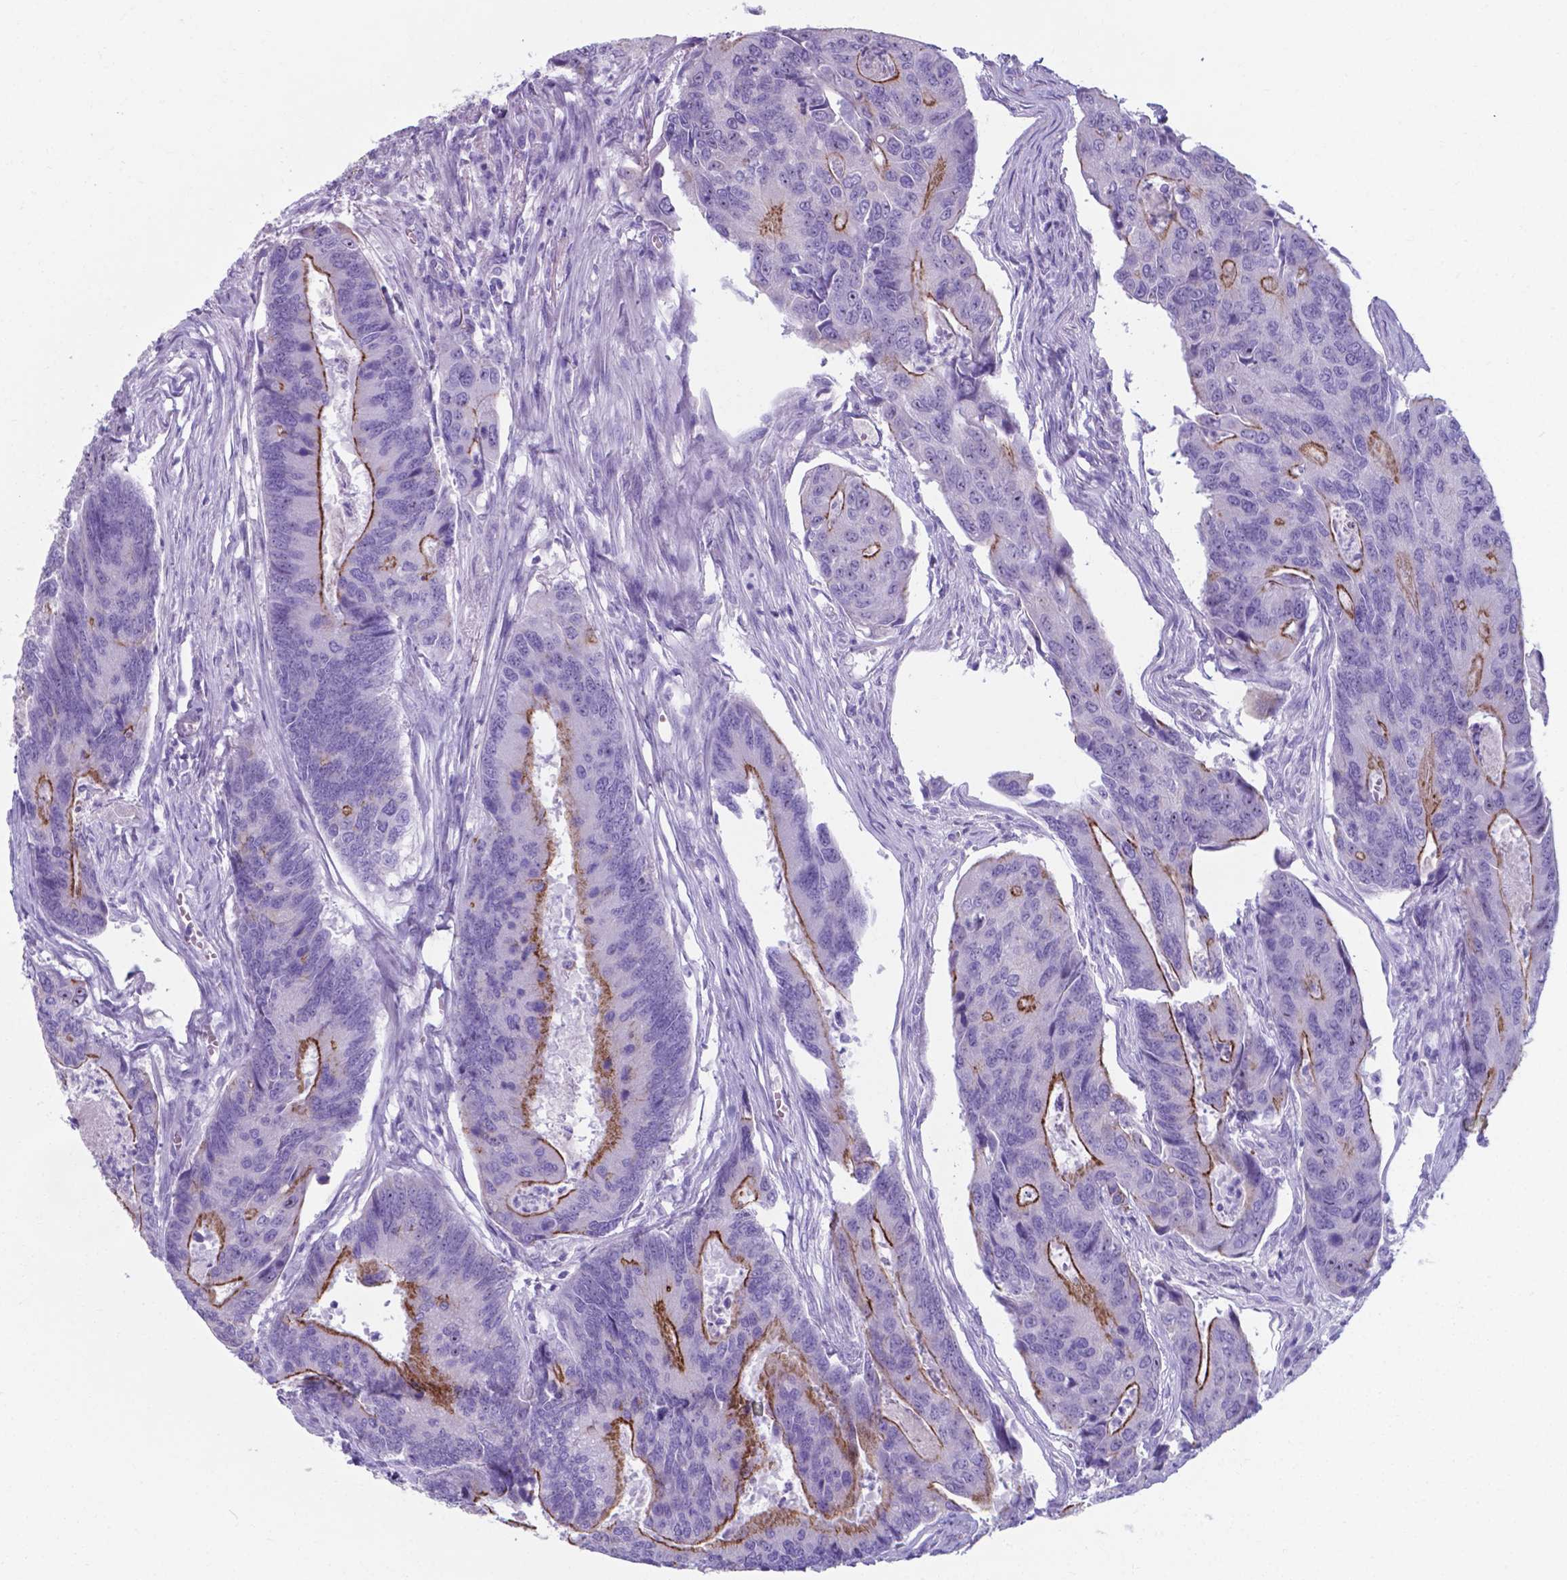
{"staining": {"intensity": "moderate", "quantity": "<25%", "location": "cytoplasmic/membranous"}, "tissue": "colorectal cancer", "cell_type": "Tumor cells", "image_type": "cancer", "snomed": [{"axis": "morphology", "description": "Adenocarcinoma, NOS"}, {"axis": "topography", "description": "Colon"}], "caption": "An immunohistochemistry image of neoplastic tissue is shown. Protein staining in brown highlights moderate cytoplasmic/membranous positivity in colorectal cancer (adenocarcinoma) within tumor cells.", "gene": "AP5B1", "patient": {"sex": "female", "age": 67}}